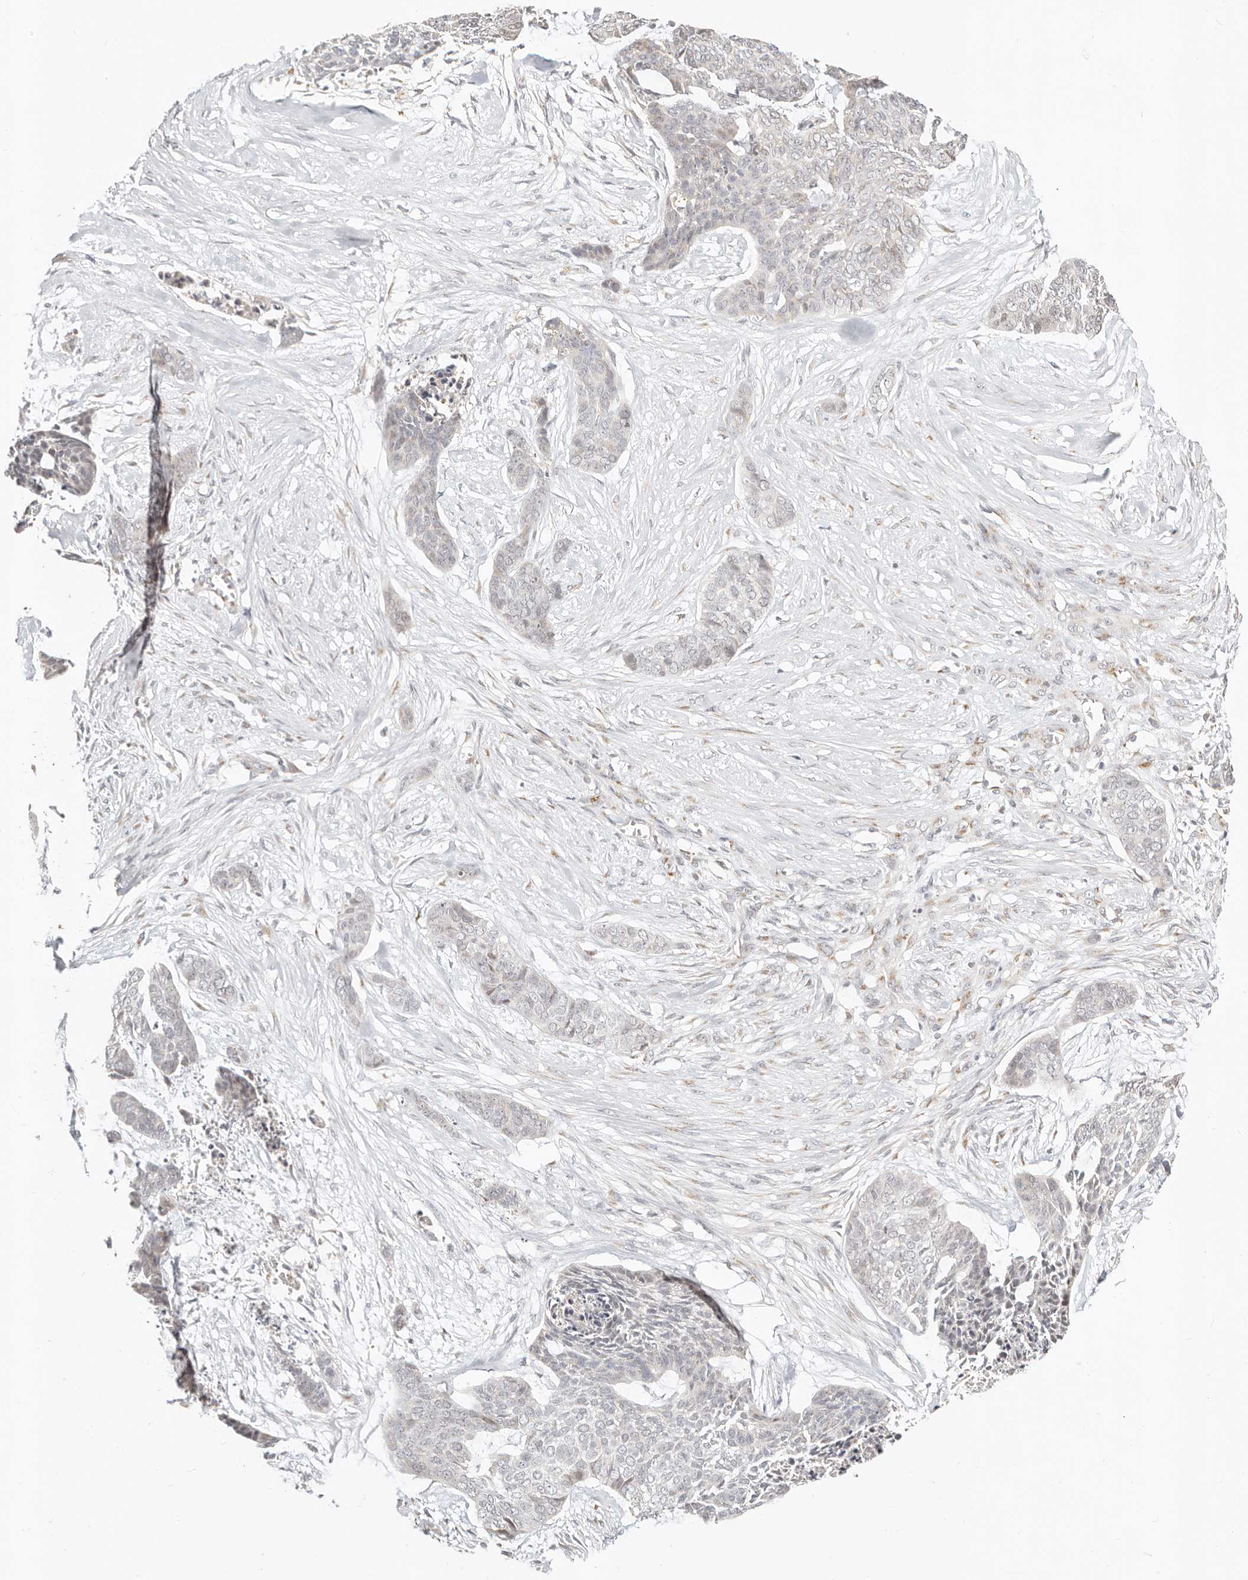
{"staining": {"intensity": "negative", "quantity": "none", "location": "none"}, "tissue": "skin cancer", "cell_type": "Tumor cells", "image_type": "cancer", "snomed": [{"axis": "morphology", "description": "Basal cell carcinoma"}, {"axis": "topography", "description": "Skin"}], "caption": "Tumor cells are negative for brown protein staining in basal cell carcinoma (skin).", "gene": "FAM20B", "patient": {"sex": "female", "age": 64}}